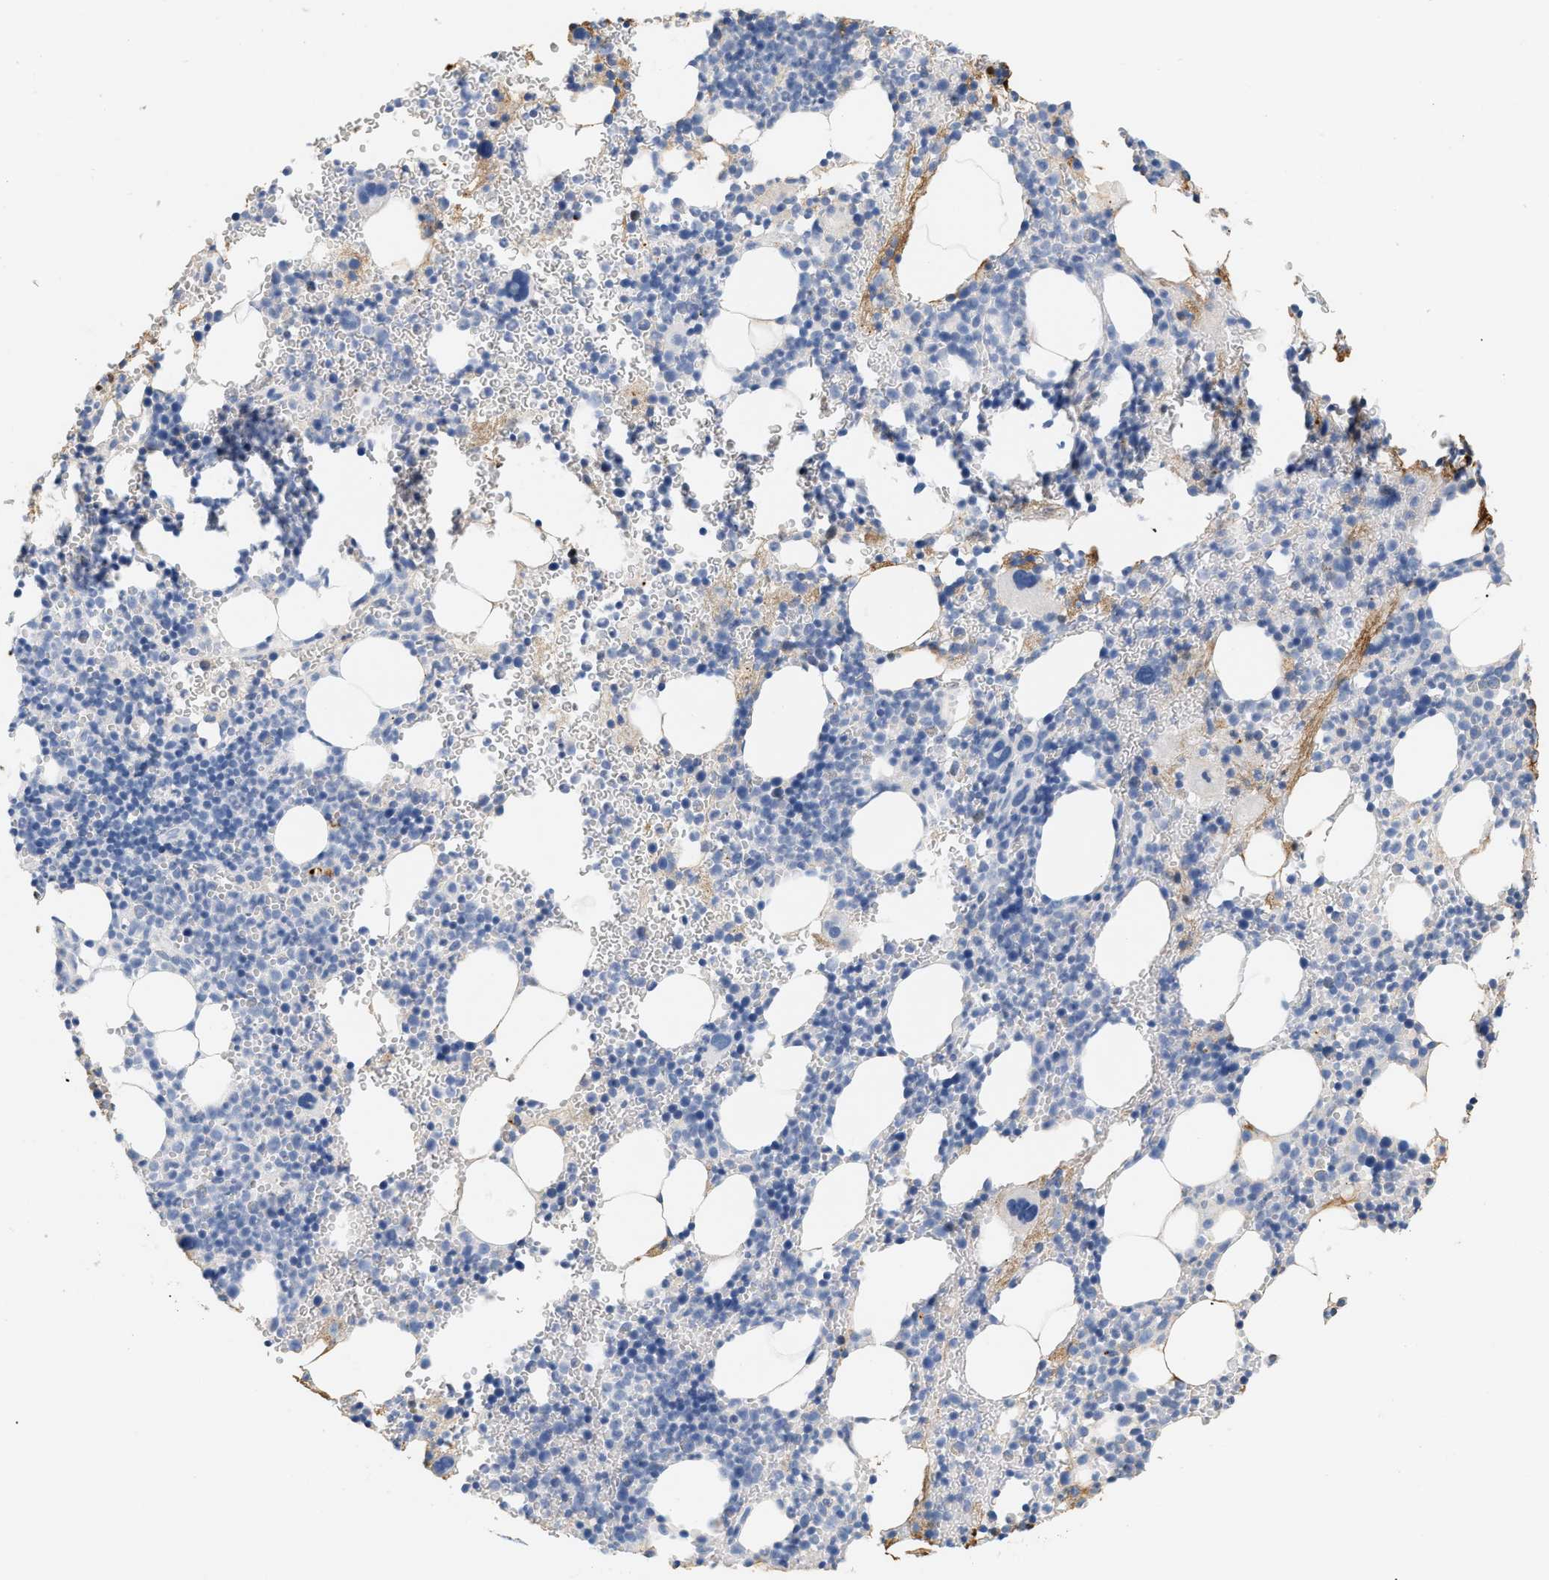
{"staining": {"intensity": "moderate", "quantity": "<25%", "location": "cytoplasmic/membranous"}, "tissue": "bone marrow", "cell_type": "Hematopoietic cells", "image_type": "normal", "snomed": [{"axis": "morphology", "description": "Normal tissue, NOS"}, {"axis": "morphology", "description": "Inflammation, NOS"}, {"axis": "topography", "description": "Bone marrow"}], "caption": "Human bone marrow stained for a protein (brown) shows moderate cytoplasmic/membranous positive positivity in approximately <25% of hematopoietic cells.", "gene": "CFH", "patient": {"sex": "male", "age": 22}}